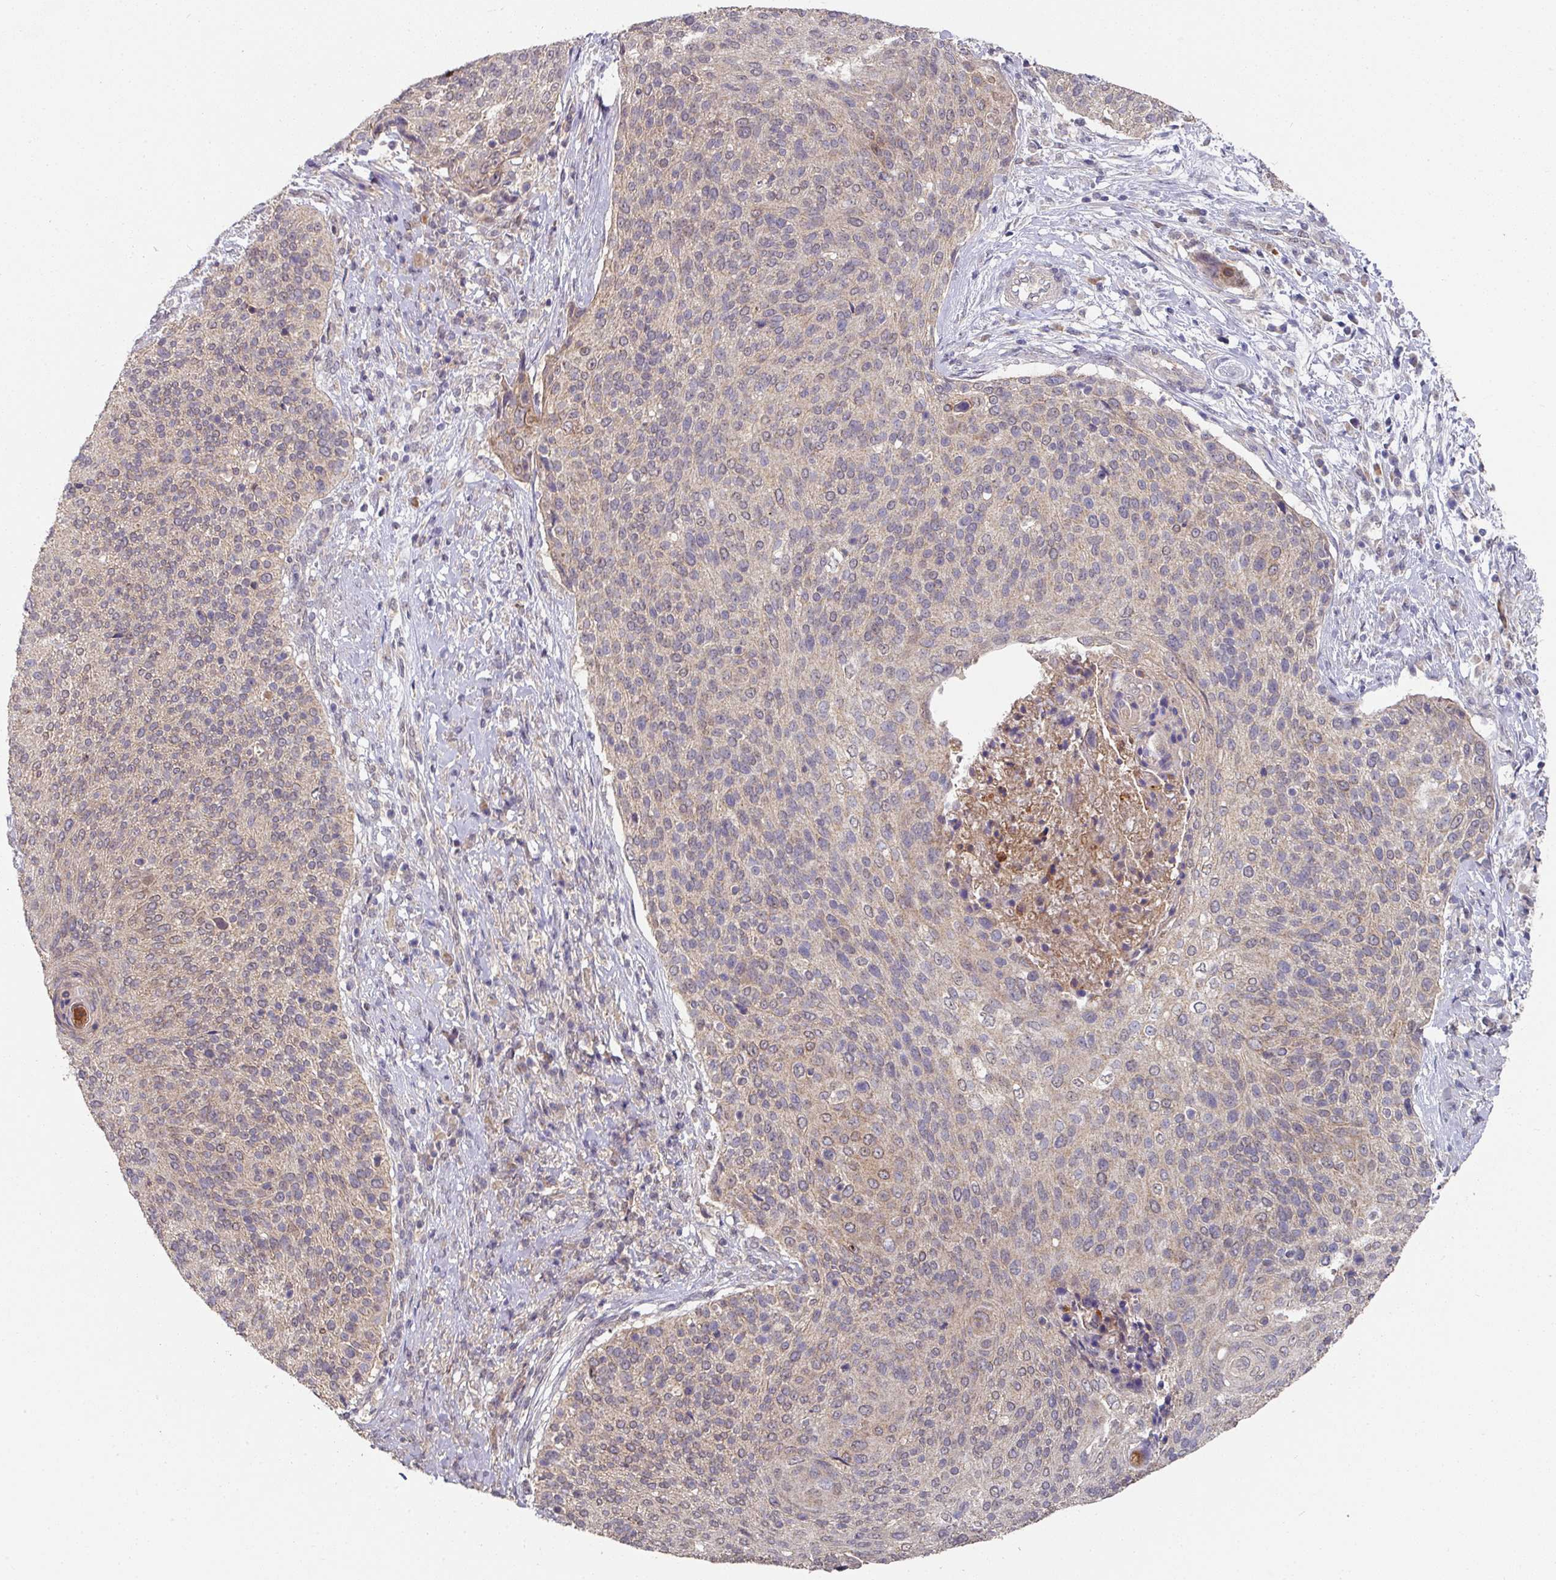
{"staining": {"intensity": "moderate", "quantity": "25%-75%", "location": "cytoplasmic/membranous"}, "tissue": "cervical cancer", "cell_type": "Tumor cells", "image_type": "cancer", "snomed": [{"axis": "morphology", "description": "Squamous cell carcinoma, NOS"}, {"axis": "topography", "description": "Cervix"}], "caption": "Immunohistochemistry (IHC) (DAB (3,3'-diaminobenzidine)) staining of human cervical cancer shows moderate cytoplasmic/membranous protein staining in about 25%-75% of tumor cells. (Brightfield microscopy of DAB IHC at high magnification).", "gene": "EXTL3", "patient": {"sex": "female", "age": 31}}